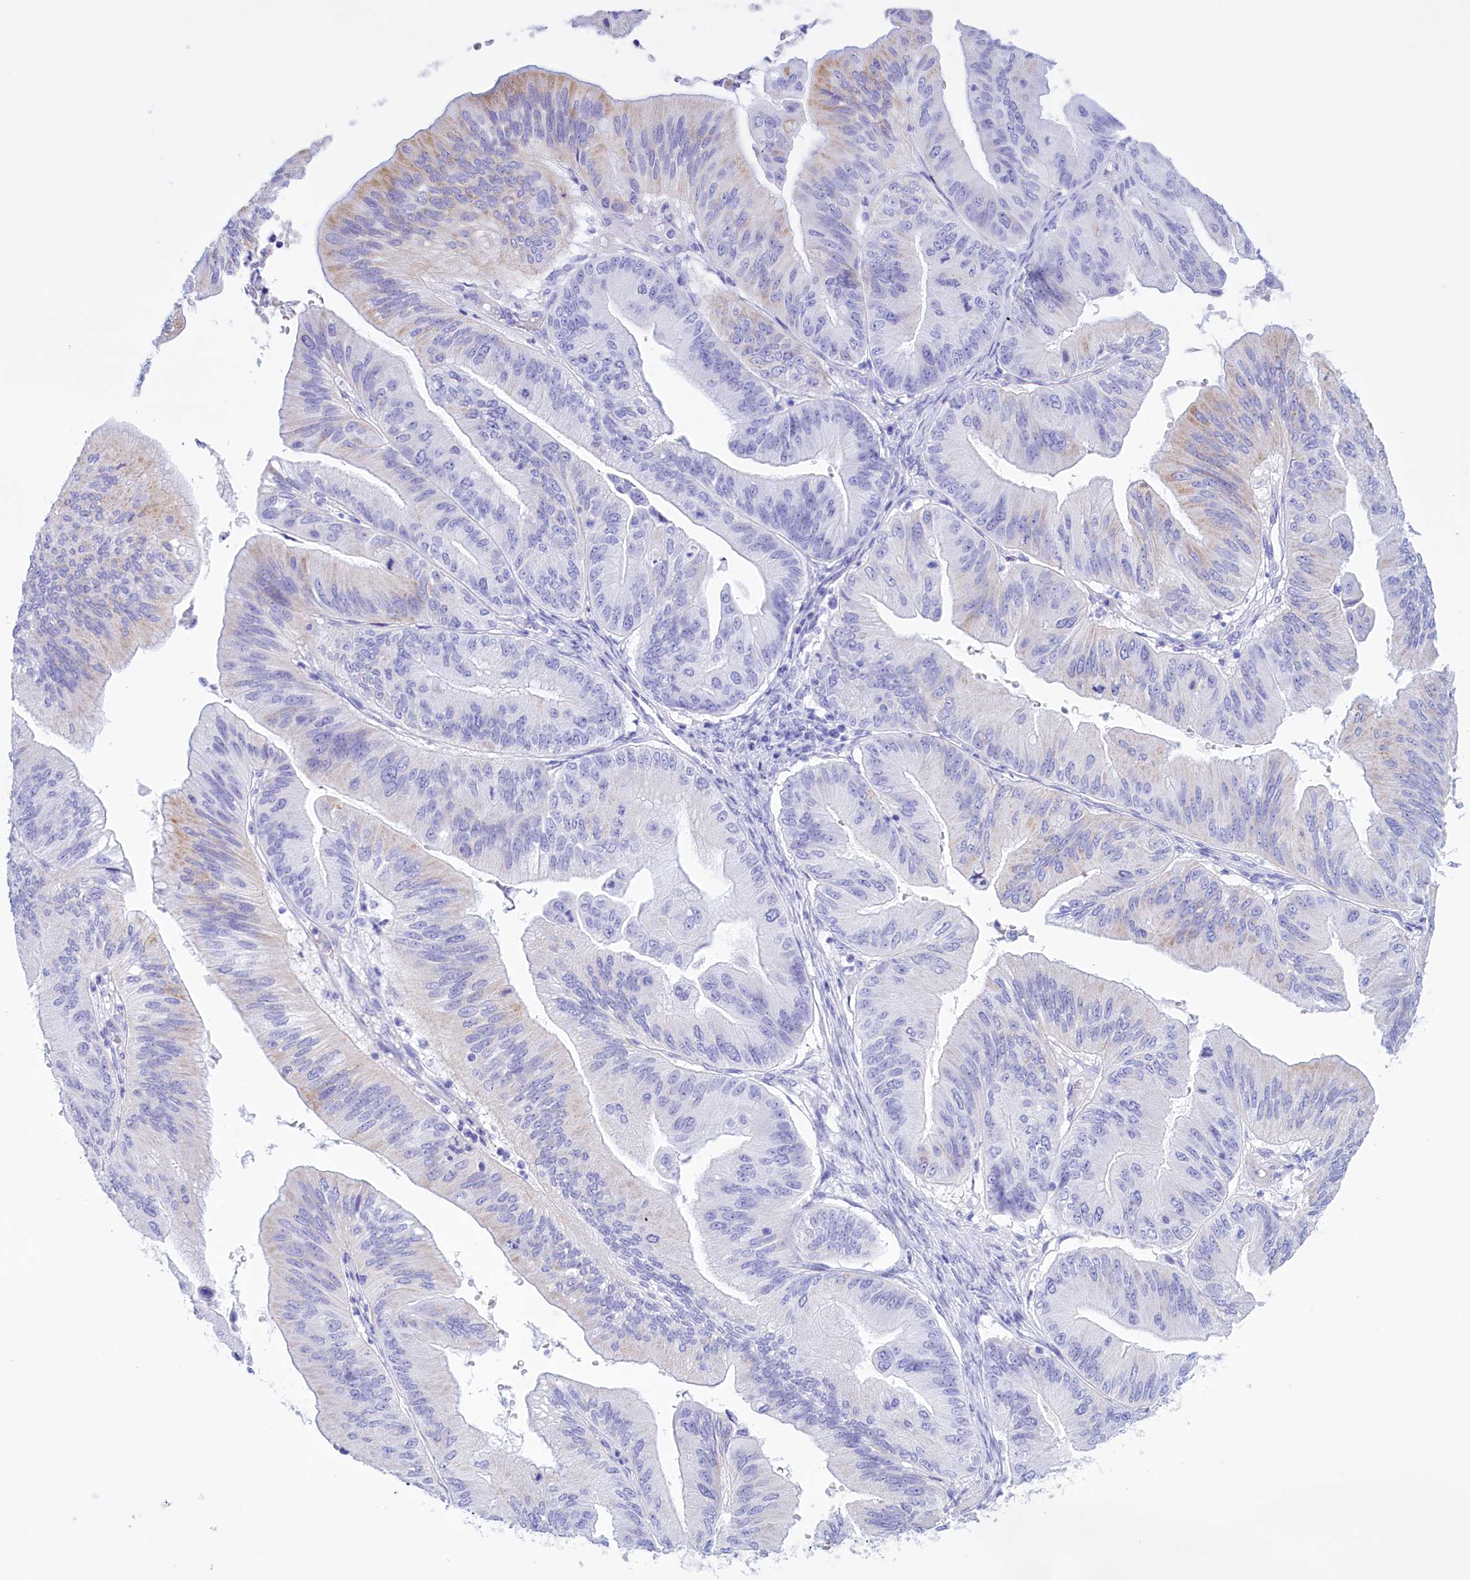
{"staining": {"intensity": "moderate", "quantity": "<25%", "location": "cytoplasmic/membranous"}, "tissue": "ovarian cancer", "cell_type": "Tumor cells", "image_type": "cancer", "snomed": [{"axis": "morphology", "description": "Cystadenocarcinoma, mucinous, NOS"}, {"axis": "topography", "description": "Ovary"}], "caption": "Mucinous cystadenocarcinoma (ovarian) stained with a protein marker shows moderate staining in tumor cells.", "gene": "BRI3", "patient": {"sex": "female", "age": 61}}